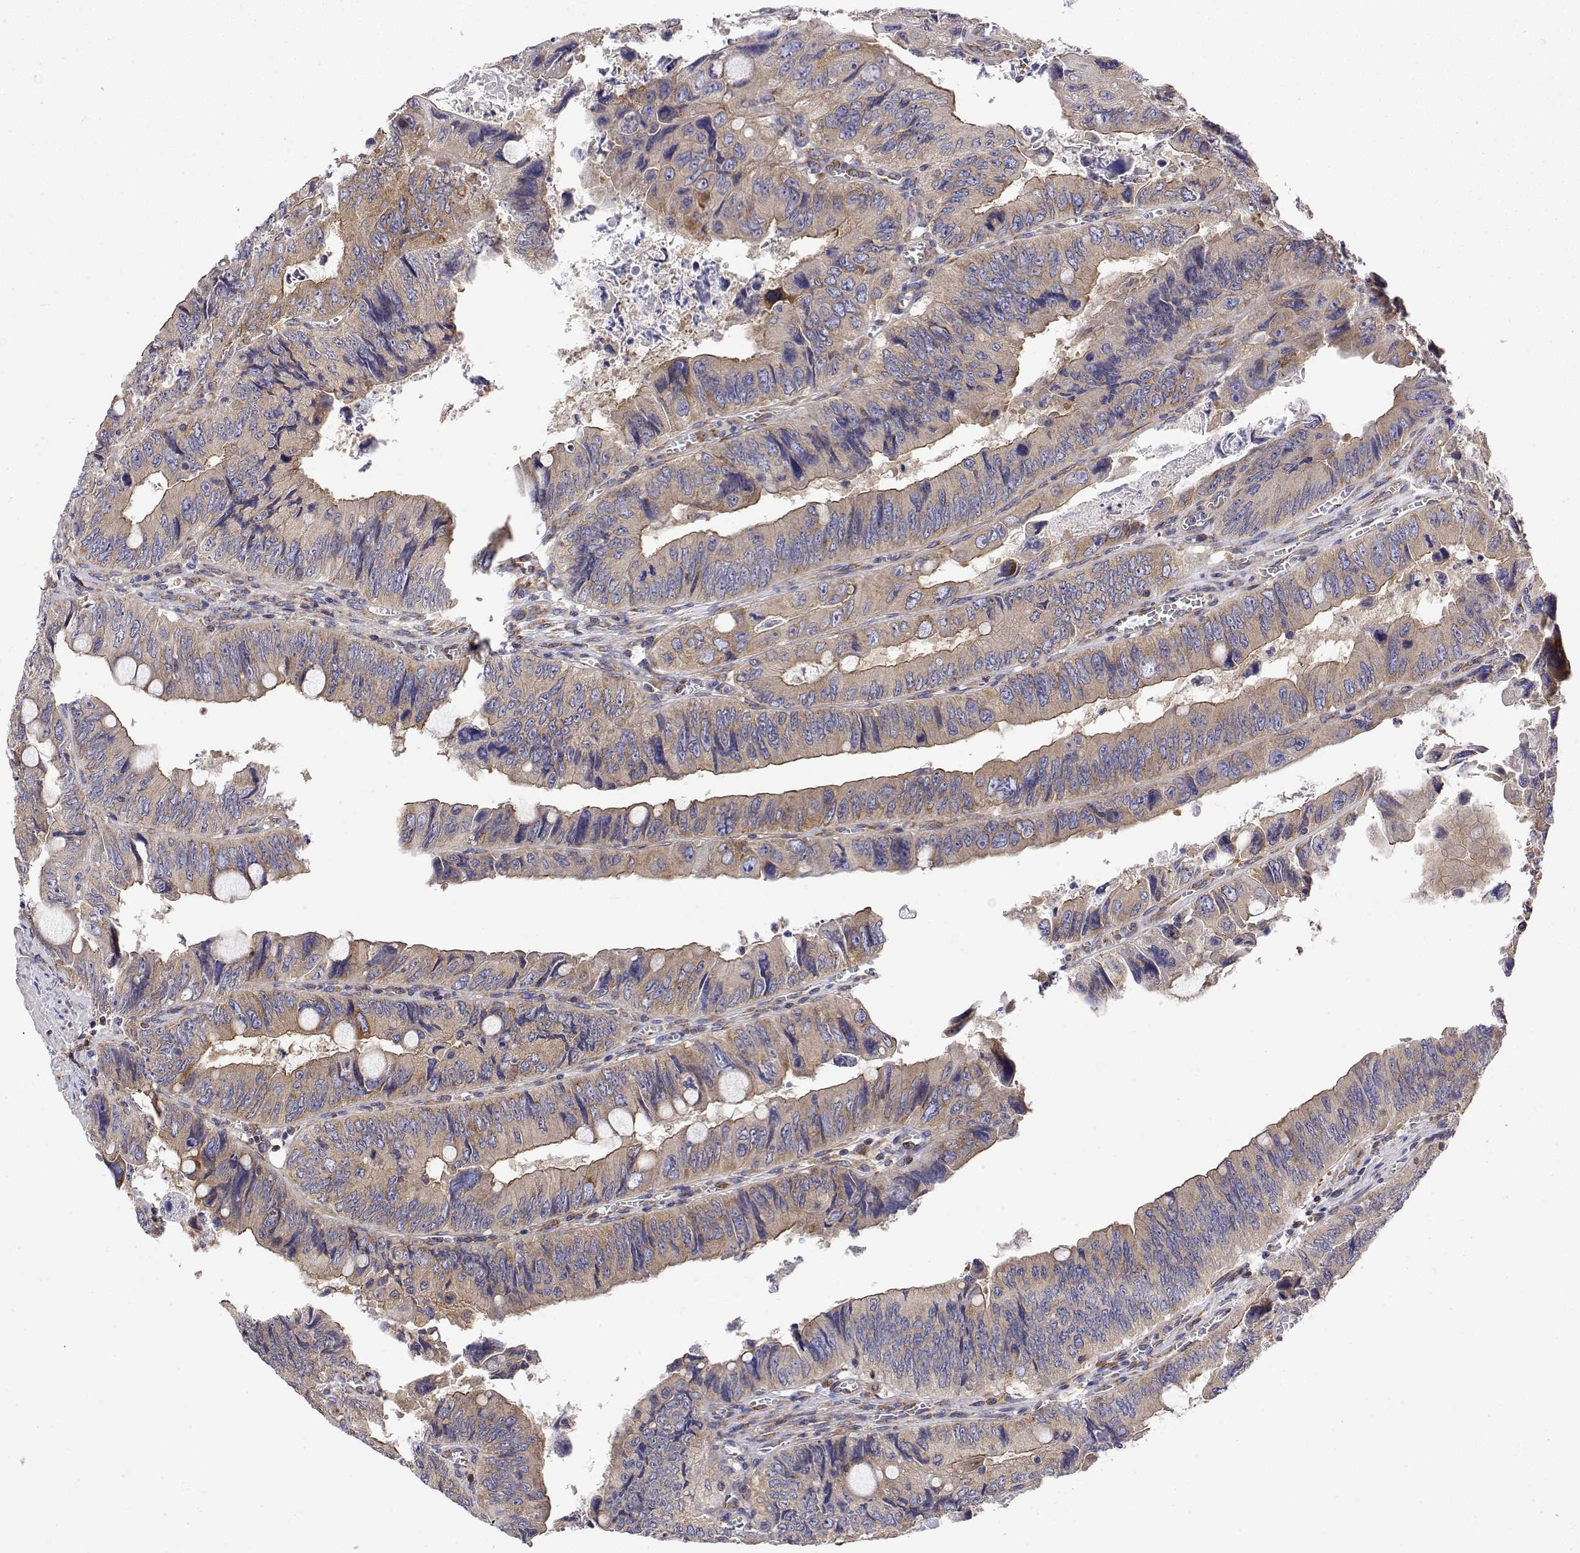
{"staining": {"intensity": "moderate", "quantity": "25%-75%", "location": "cytoplasmic/membranous"}, "tissue": "colorectal cancer", "cell_type": "Tumor cells", "image_type": "cancer", "snomed": [{"axis": "morphology", "description": "Adenocarcinoma, NOS"}, {"axis": "topography", "description": "Colon"}], "caption": "This histopathology image demonstrates colorectal cancer (adenocarcinoma) stained with immunohistochemistry (IHC) to label a protein in brown. The cytoplasmic/membranous of tumor cells show moderate positivity for the protein. Nuclei are counter-stained blue.", "gene": "EEF1G", "patient": {"sex": "female", "age": 84}}